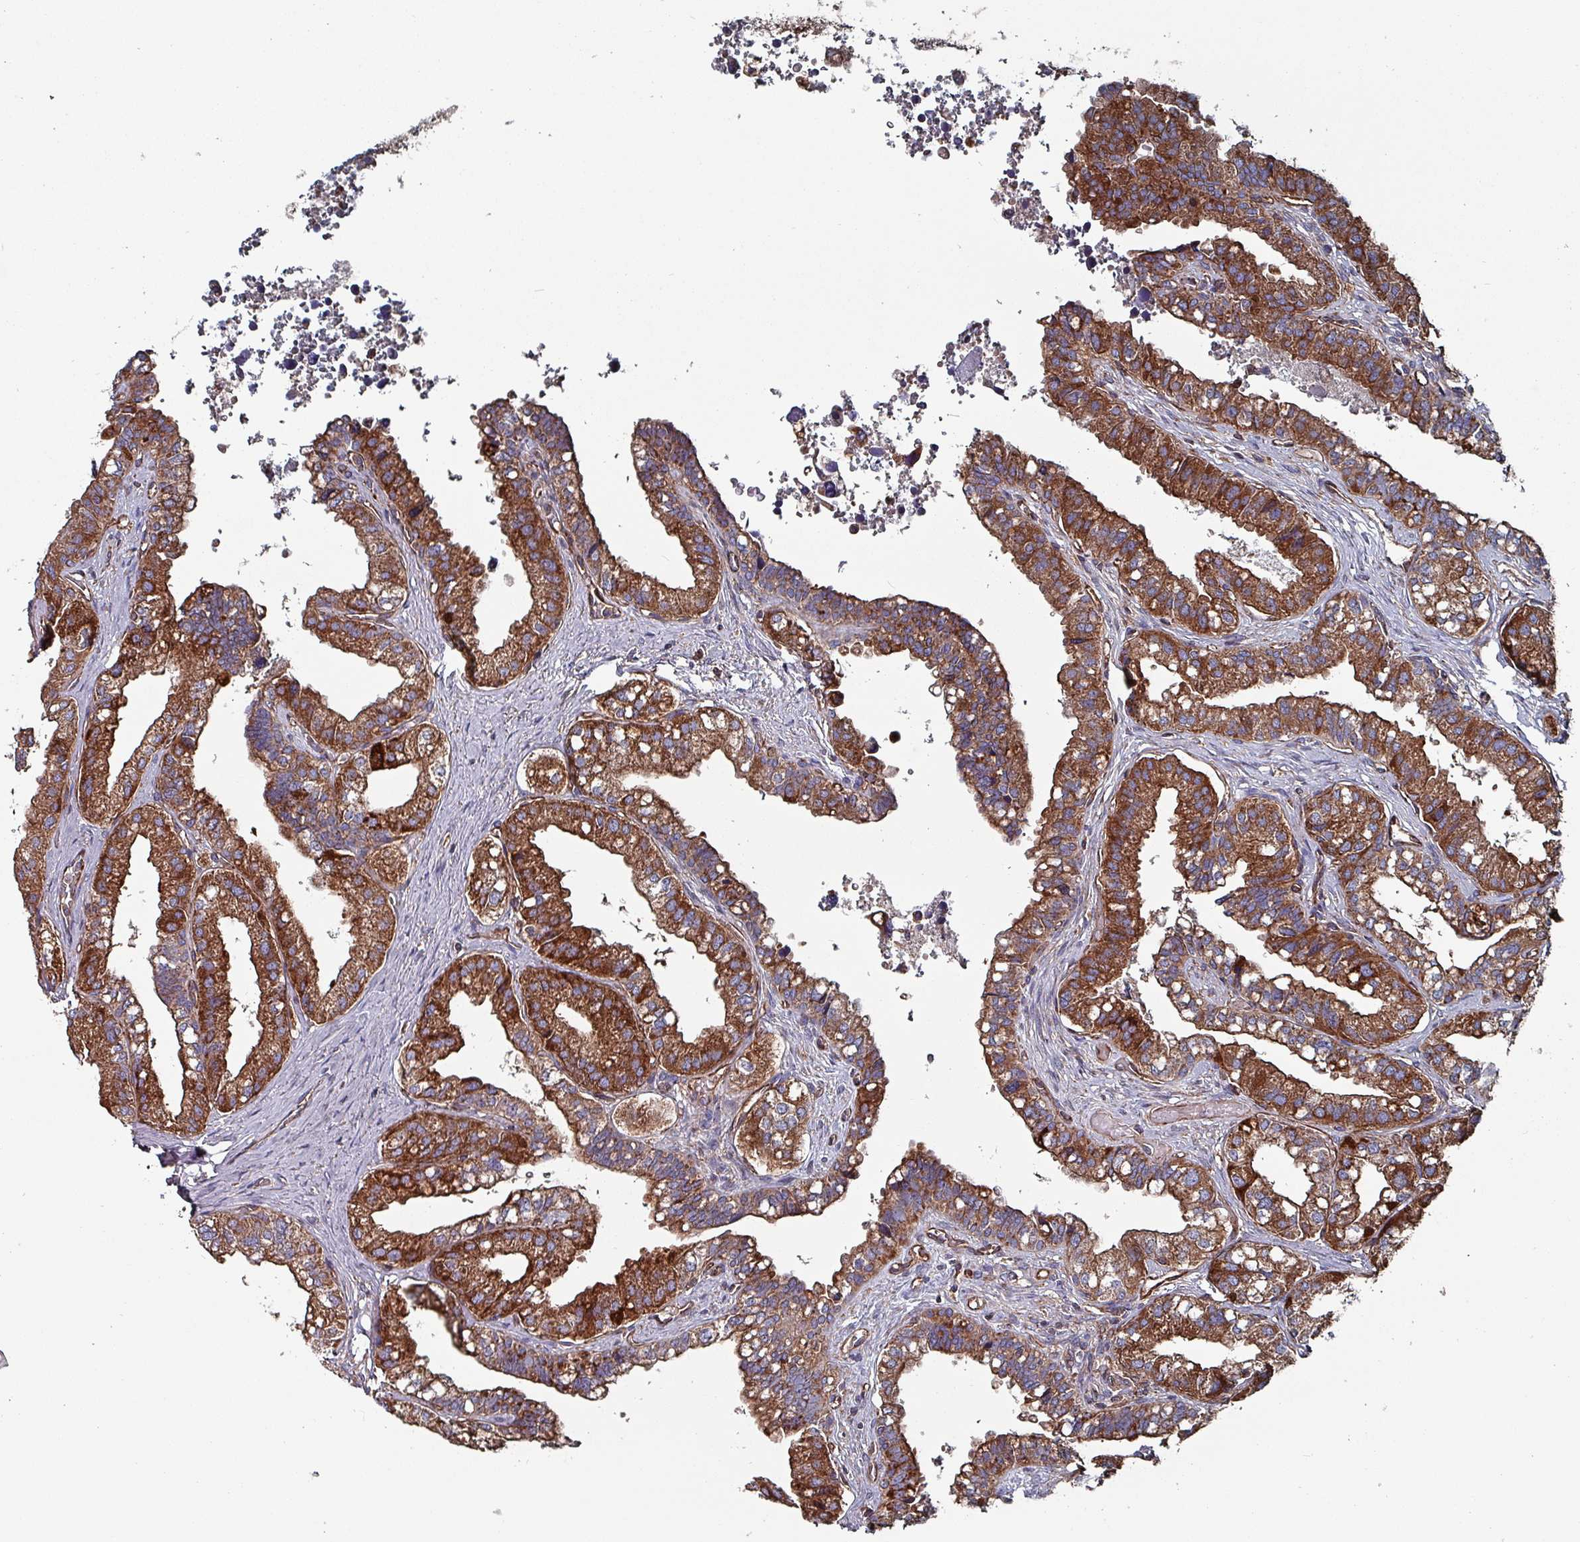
{"staining": {"intensity": "strong", "quantity": ">75%", "location": "cytoplasmic/membranous"}, "tissue": "seminal vesicle", "cell_type": "Glandular cells", "image_type": "normal", "snomed": [{"axis": "morphology", "description": "Normal tissue, NOS"}, {"axis": "topography", "description": "Seminal veicle"}, {"axis": "topography", "description": "Peripheral nerve tissue"}], "caption": "Seminal vesicle stained with a protein marker reveals strong staining in glandular cells.", "gene": "ANO10", "patient": {"sex": "male", "age": 60}}